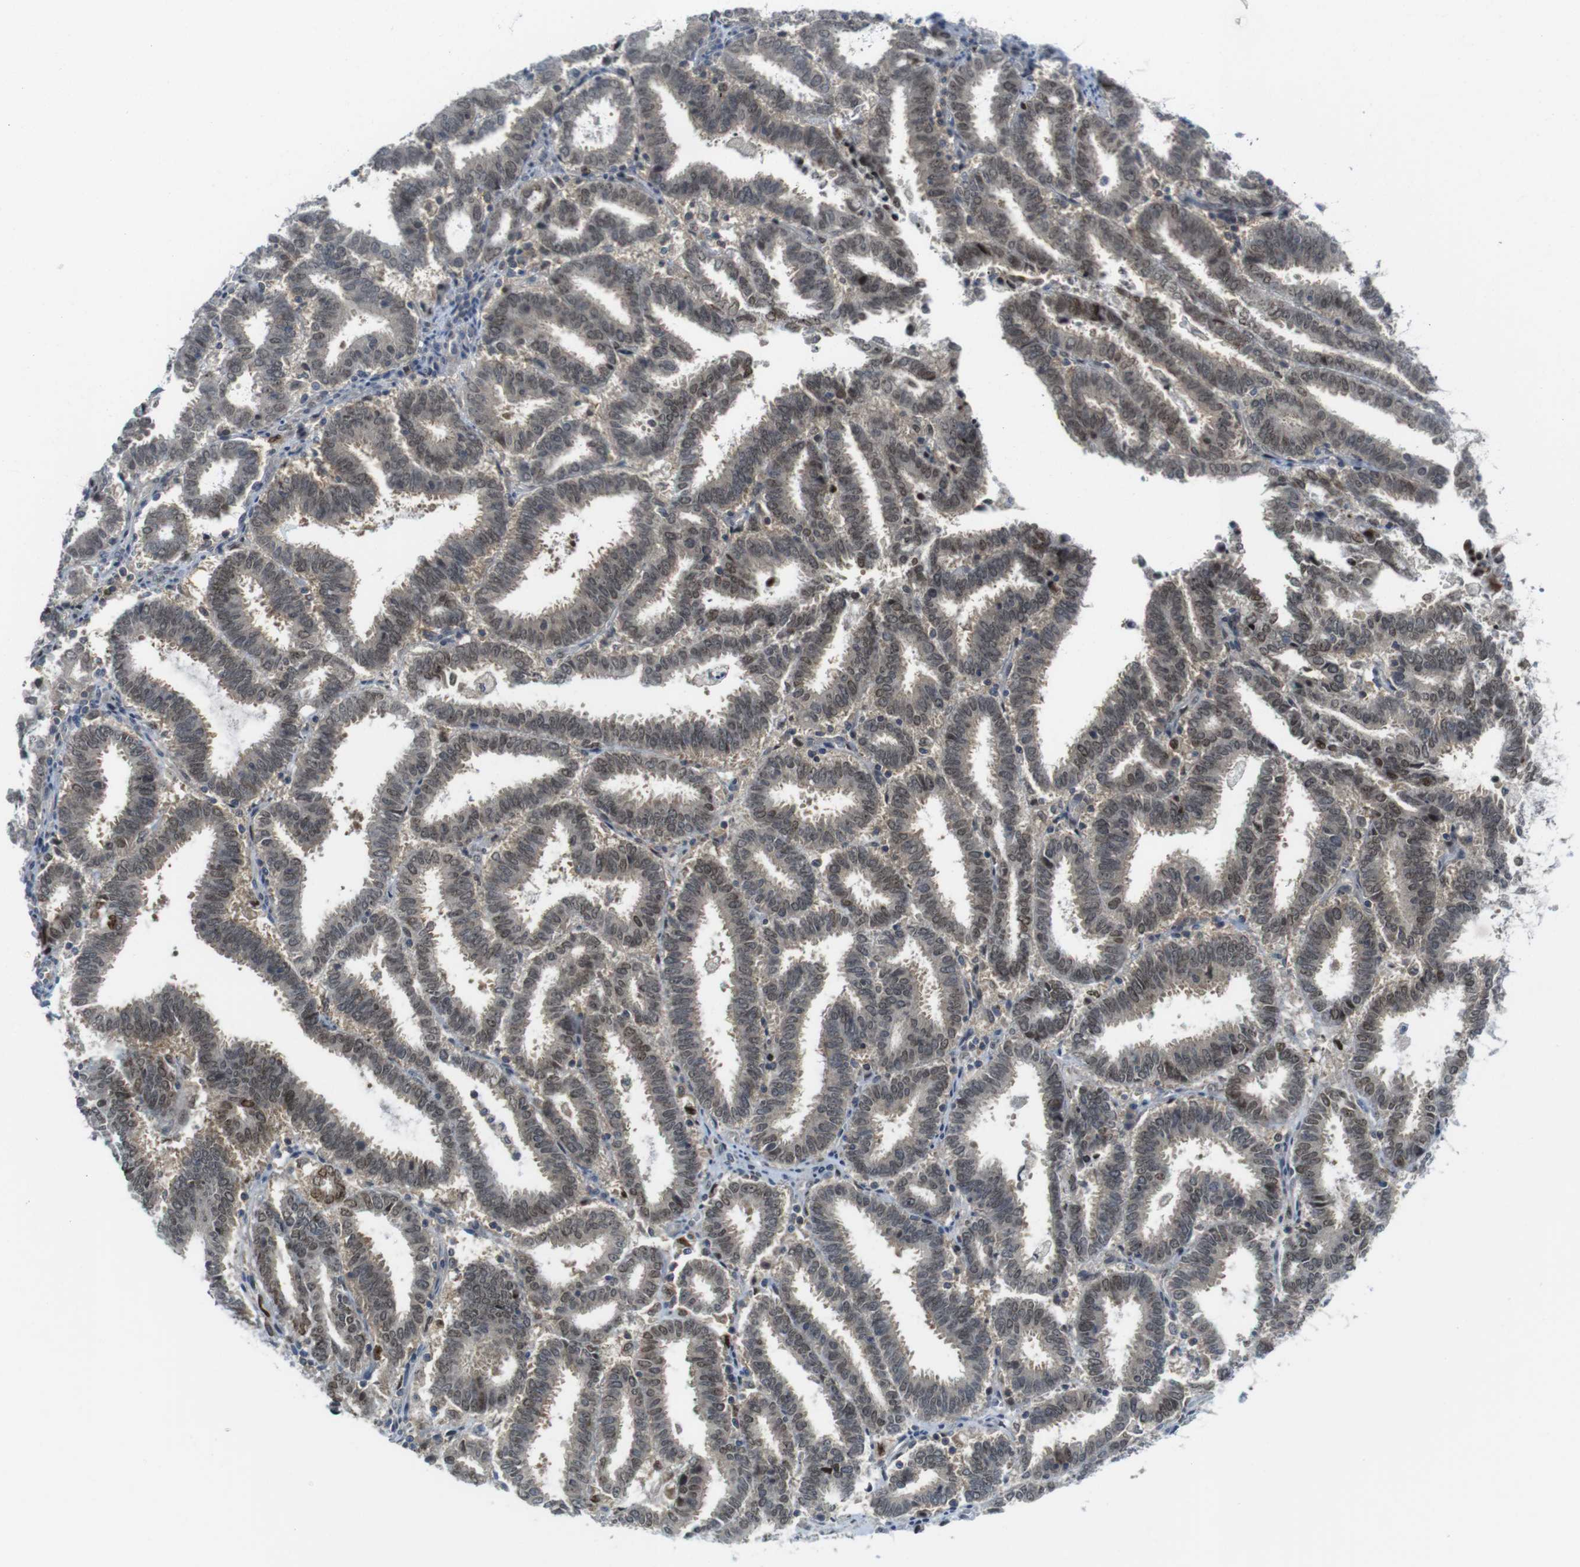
{"staining": {"intensity": "weak", "quantity": "25%-75%", "location": "nuclear"}, "tissue": "endometrial cancer", "cell_type": "Tumor cells", "image_type": "cancer", "snomed": [{"axis": "morphology", "description": "Adenocarcinoma, NOS"}, {"axis": "topography", "description": "Uterus"}], "caption": "This histopathology image demonstrates endometrial cancer stained with IHC to label a protein in brown. The nuclear of tumor cells show weak positivity for the protein. Nuclei are counter-stained blue.", "gene": "RCC1", "patient": {"sex": "female", "age": 83}}